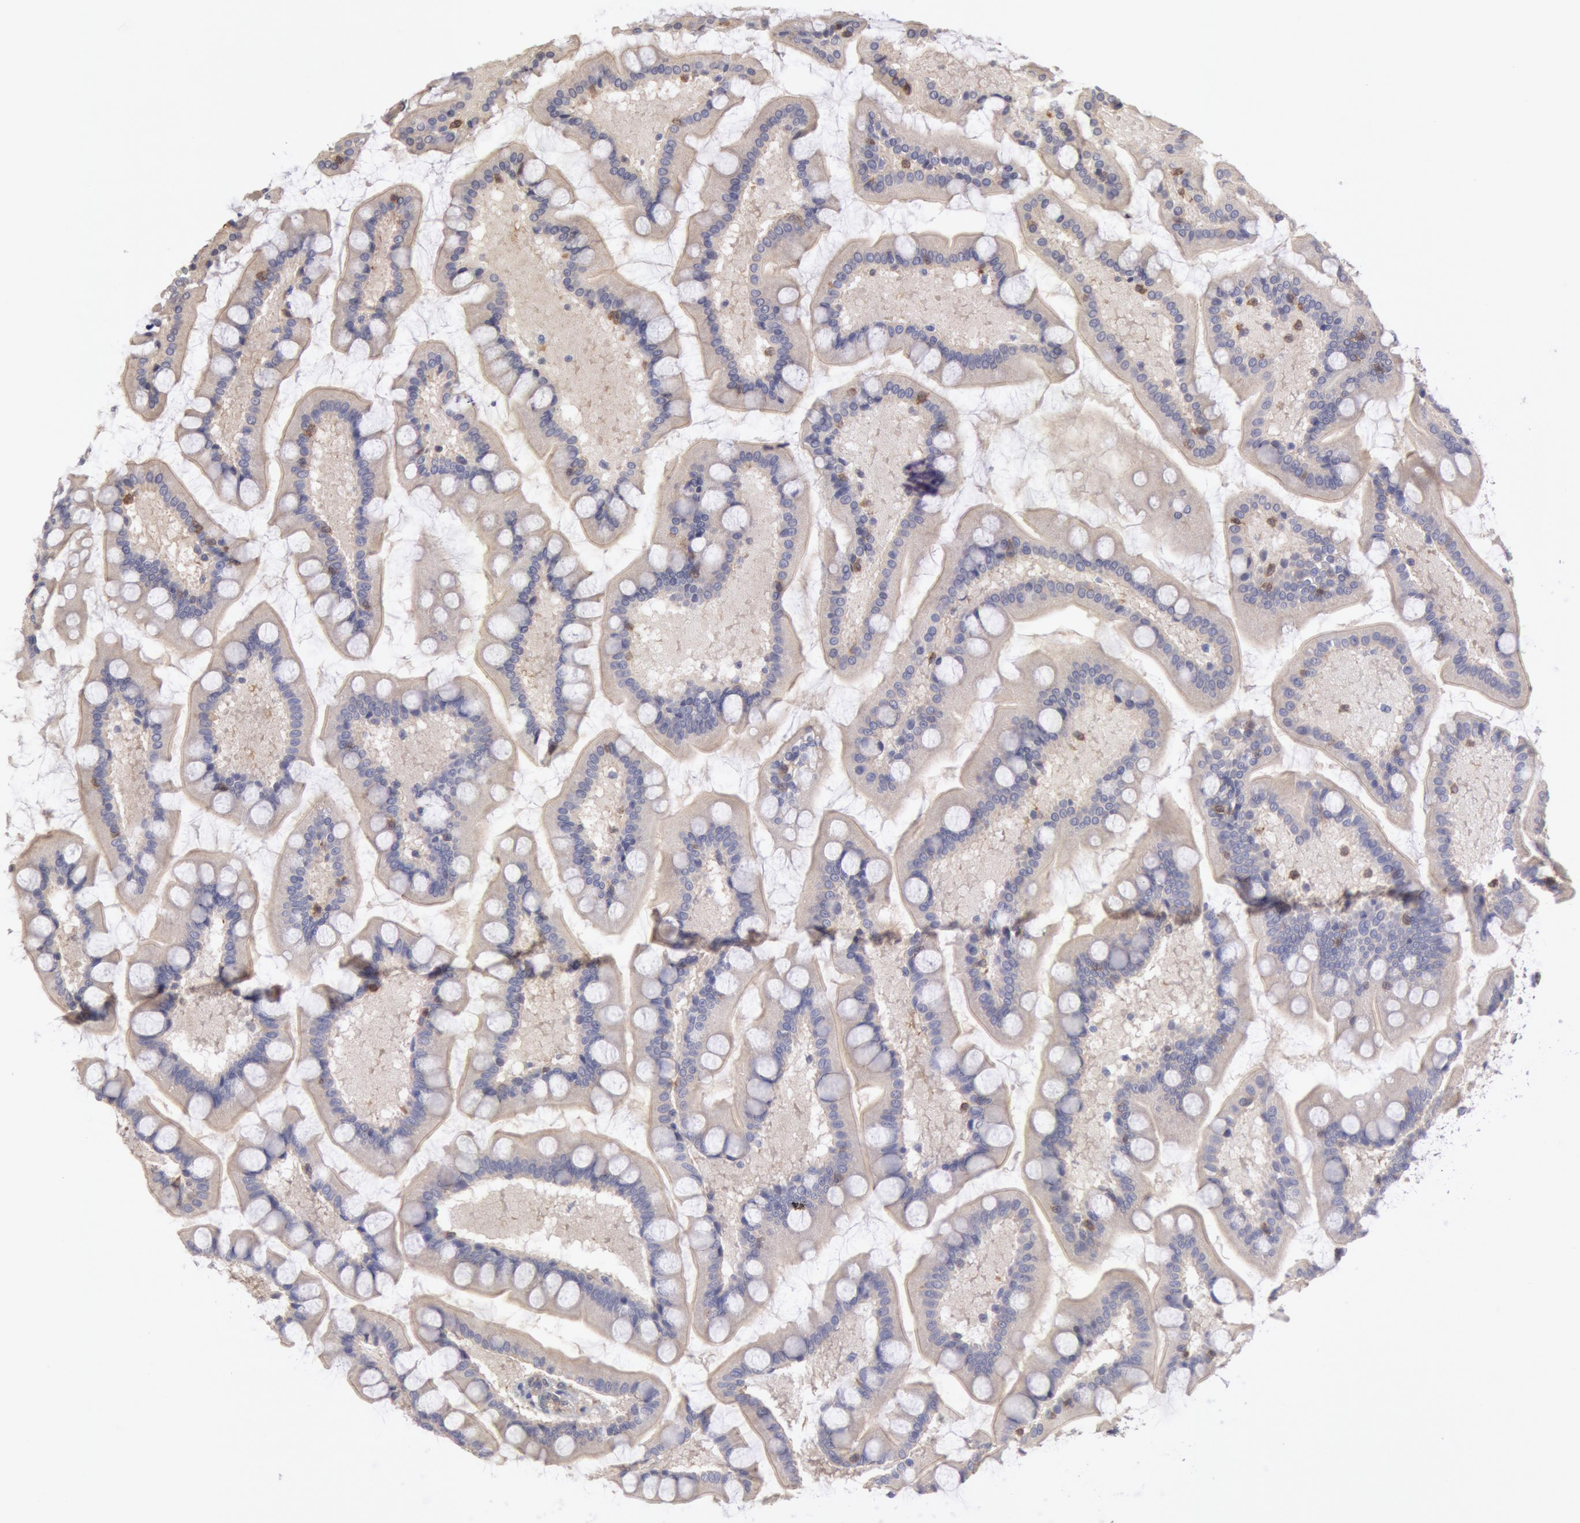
{"staining": {"intensity": "negative", "quantity": "none", "location": "none"}, "tissue": "small intestine", "cell_type": "Glandular cells", "image_type": "normal", "snomed": [{"axis": "morphology", "description": "Normal tissue, NOS"}, {"axis": "topography", "description": "Small intestine"}], "caption": "Unremarkable small intestine was stained to show a protein in brown. There is no significant expression in glandular cells.", "gene": "CCDC50", "patient": {"sex": "male", "age": 41}}